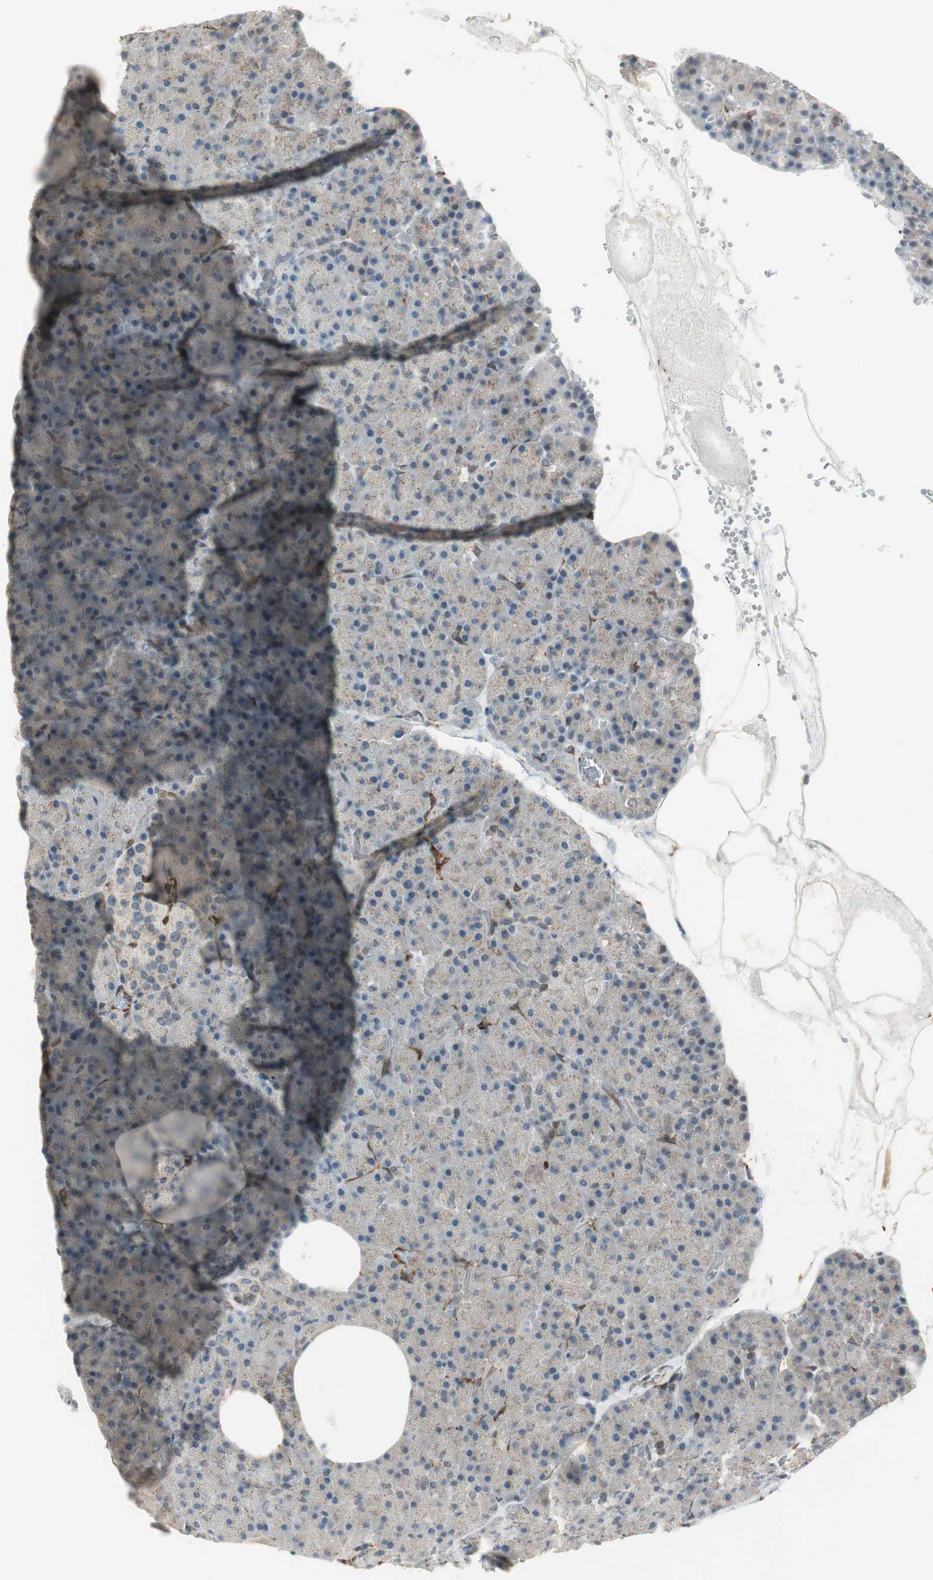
{"staining": {"intensity": "weak", "quantity": "<25%", "location": "cytoplasmic/membranous"}, "tissue": "pancreas", "cell_type": "Exocrine glandular cells", "image_type": "normal", "snomed": [{"axis": "morphology", "description": "Normal tissue, NOS"}, {"axis": "topography", "description": "Pancreas"}], "caption": "Pancreas was stained to show a protein in brown. There is no significant expression in exocrine glandular cells.", "gene": "CDK19", "patient": {"sex": "female", "age": 35}}